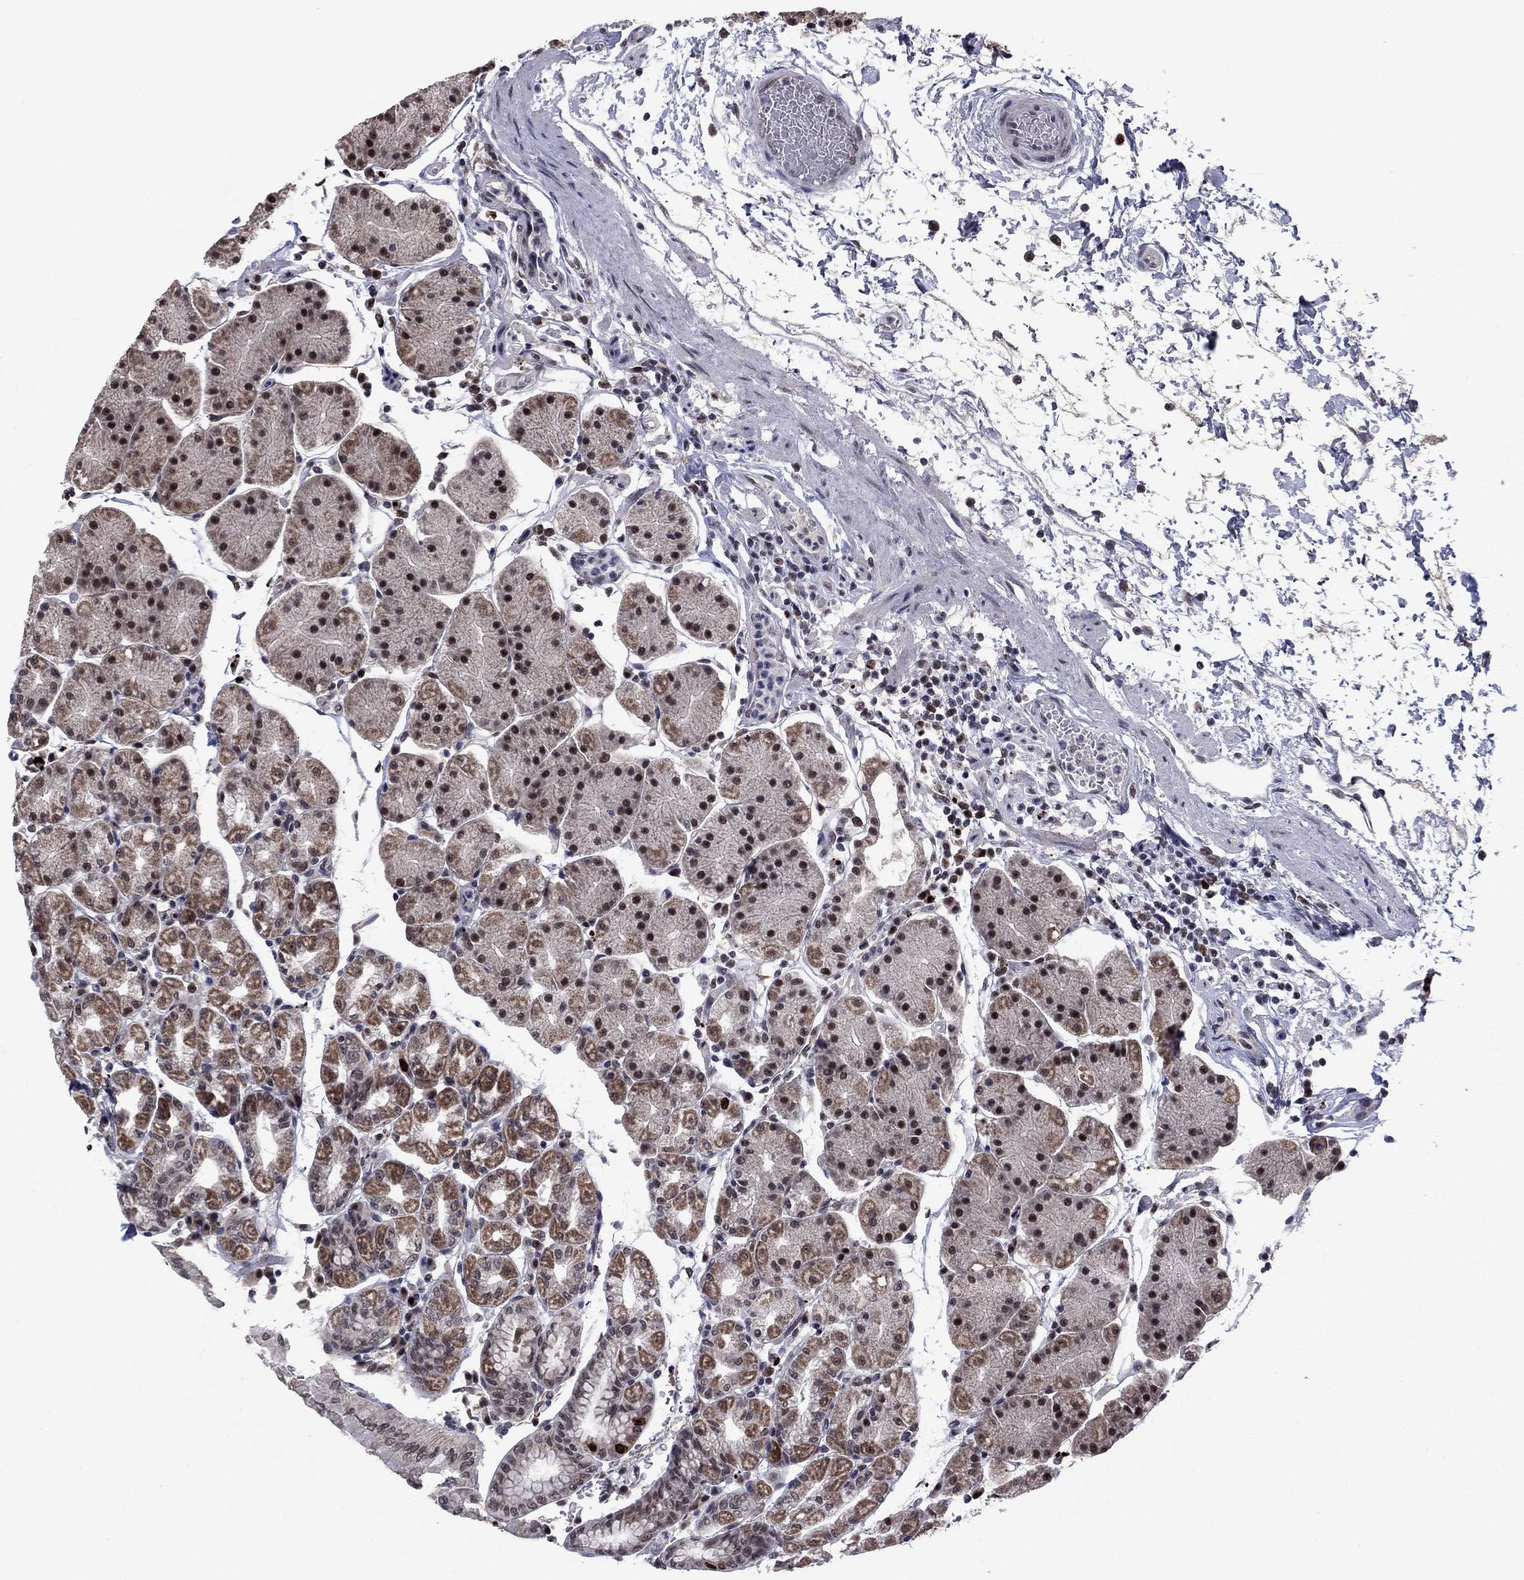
{"staining": {"intensity": "strong", "quantity": "<25%", "location": "cytoplasmic/membranous,nuclear"}, "tissue": "stomach", "cell_type": "Glandular cells", "image_type": "normal", "snomed": [{"axis": "morphology", "description": "Normal tissue, NOS"}, {"axis": "topography", "description": "Stomach"}], "caption": "Protein staining of benign stomach reveals strong cytoplasmic/membranous,nuclear positivity in approximately <25% of glandular cells. (Stains: DAB (3,3'-diaminobenzidine) in brown, nuclei in blue, Microscopy: brightfield microscopy at high magnification).", "gene": "CDCA5", "patient": {"sex": "male", "age": 54}}